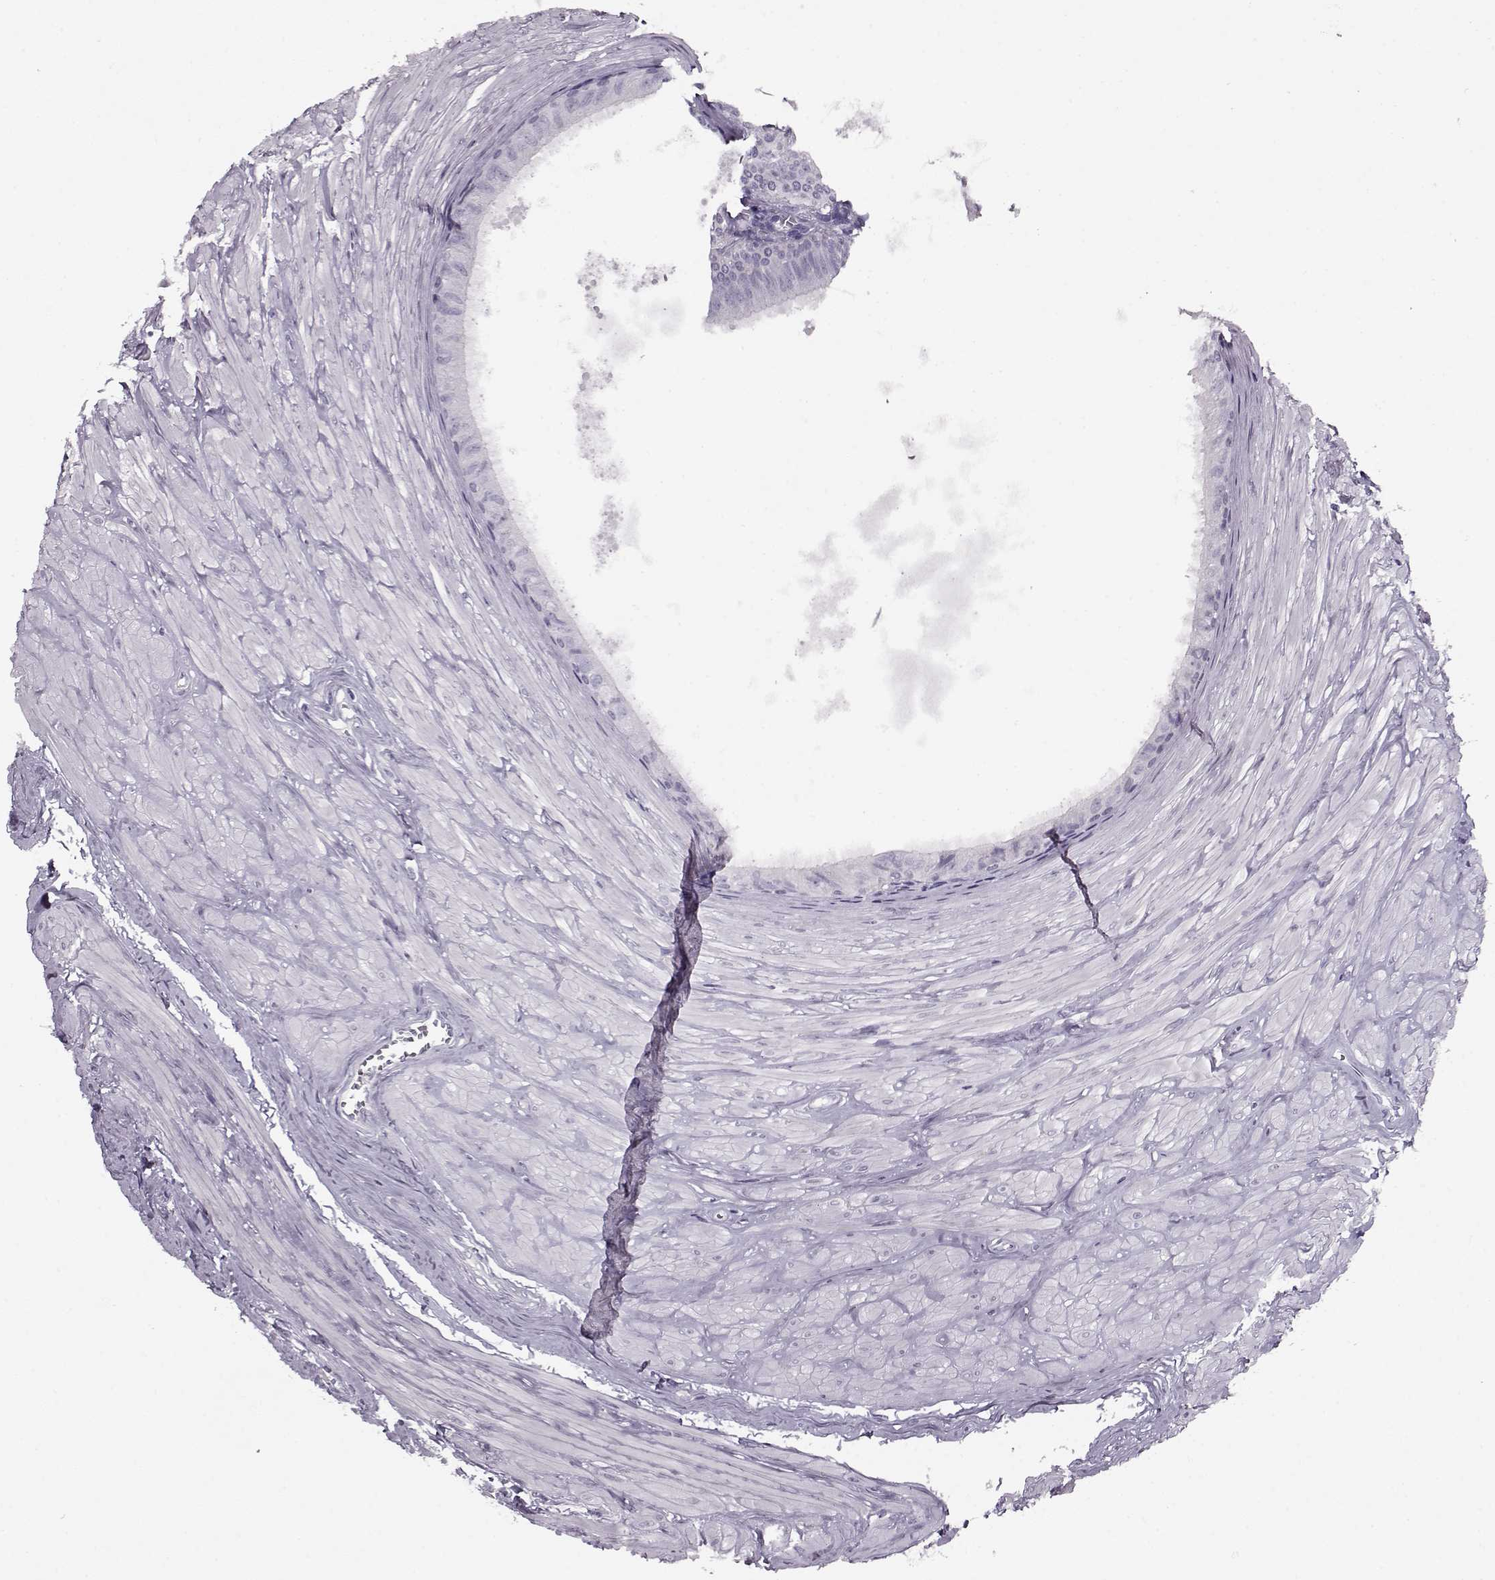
{"staining": {"intensity": "negative", "quantity": "none", "location": "none"}, "tissue": "epididymis", "cell_type": "Glandular cells", "image_type": "normal", "snomed": [{"axis": "morphology", "description": "Normal tissue, NOS"}, {"axis": "topography", "description": "Epididymis"}], "caption": "Glandular cells show no significant protein expression in unremarkable epididymis. (DAB (3,3'-diaminobenzidine) immunohistochemistry with hematoxylin counter stain).", "gene": "RP1L1", "patient": {"sex": "male", "age": 37}}